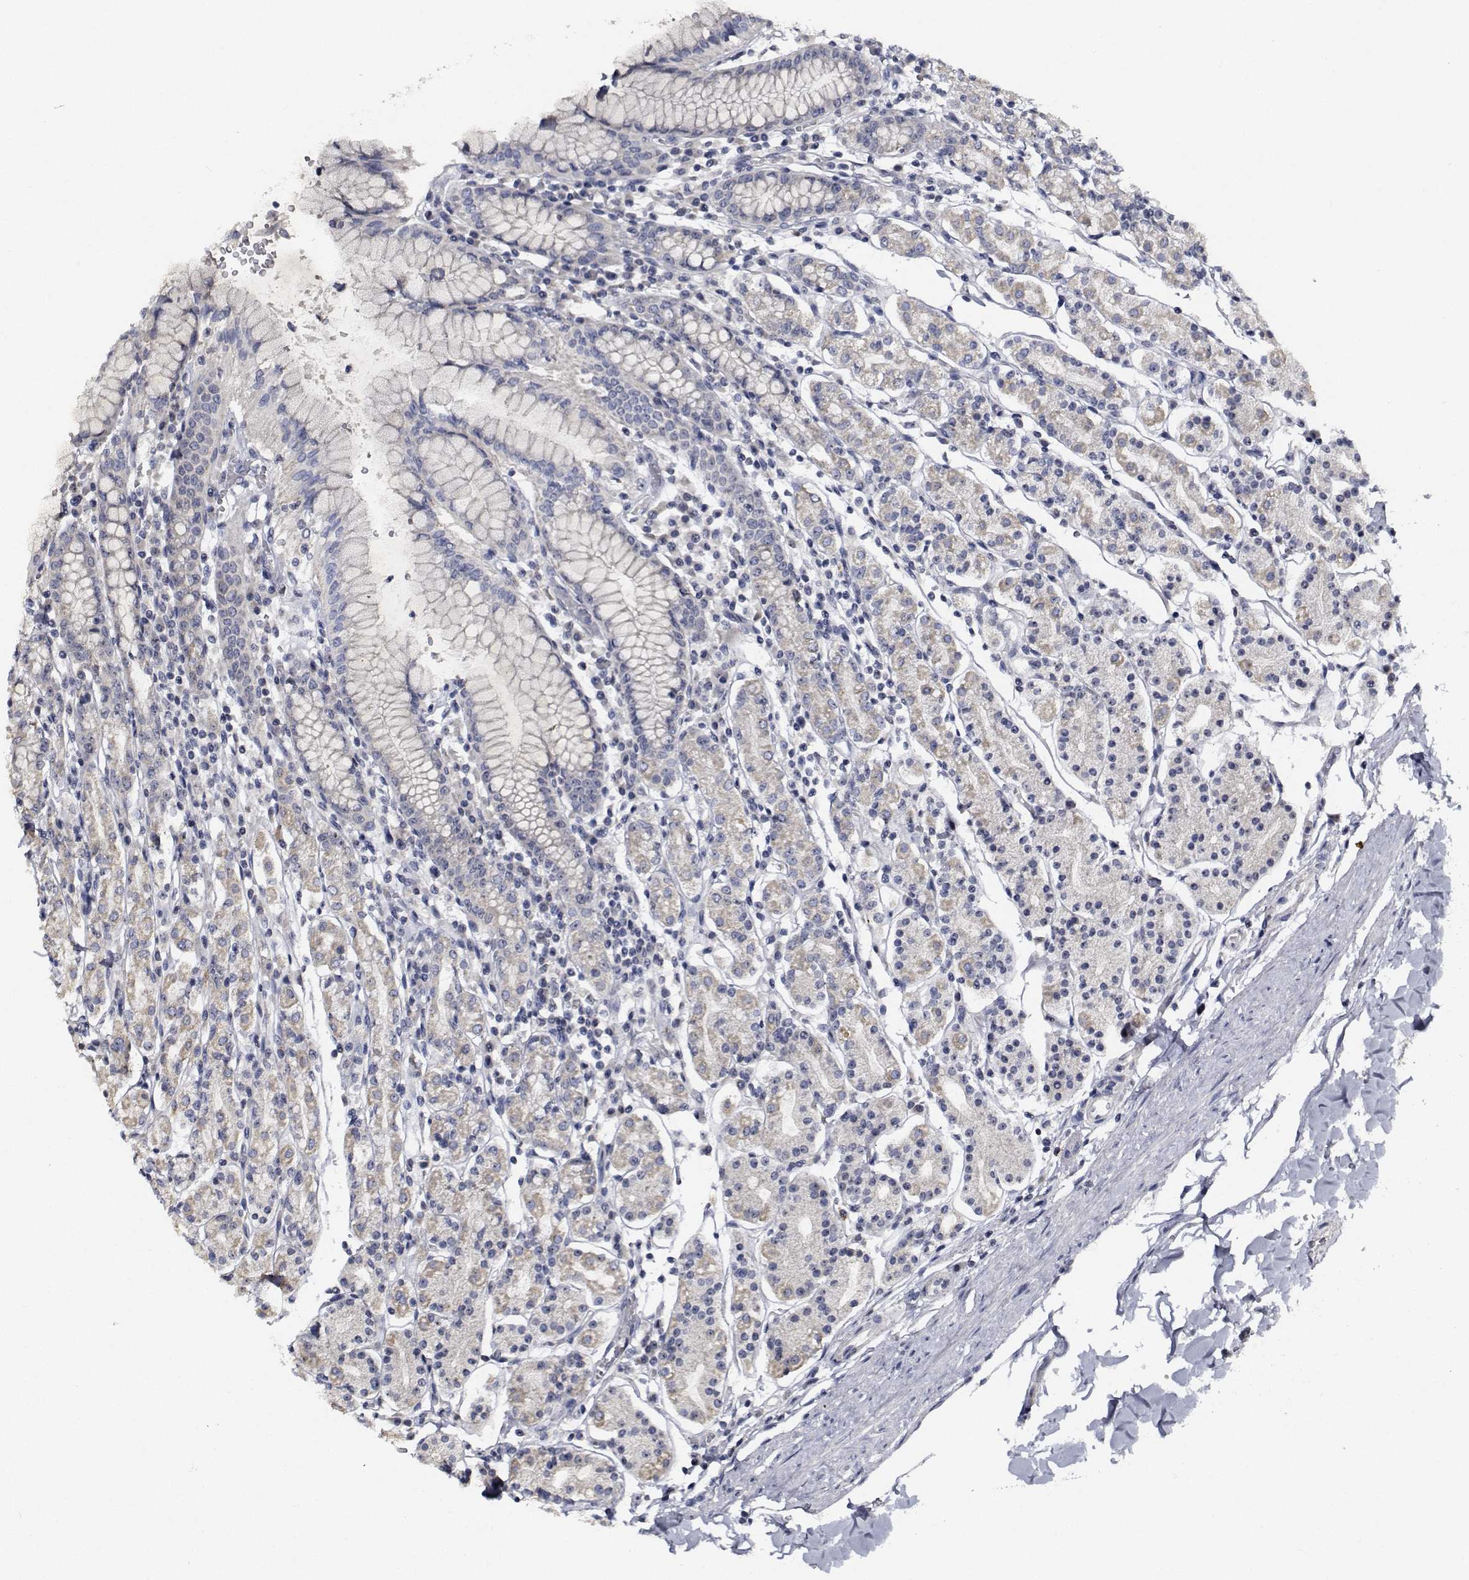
{"staining": {"intensity": "weak", "quantity": "25%-75%", "location": "cytoplasmic/membranous"}, "tissue": "stomach", "cell_type": "Glandular cells", "image_type": "normal", "snomed": [{"axis": "morphology", "description": "Normal tissue, NOS"}, {"axis": "topography", "description": "Stomach, upper"}, {"axis": "topography", "description": "Stomach"}], "caption": "Protein staining shows weak cytoplasmic/membranous positivity in approximately 25%-75% of glandular cells in unremarkable stomach.", "gene": "NVL", "patient": {"sex": "male", "age": 62}}